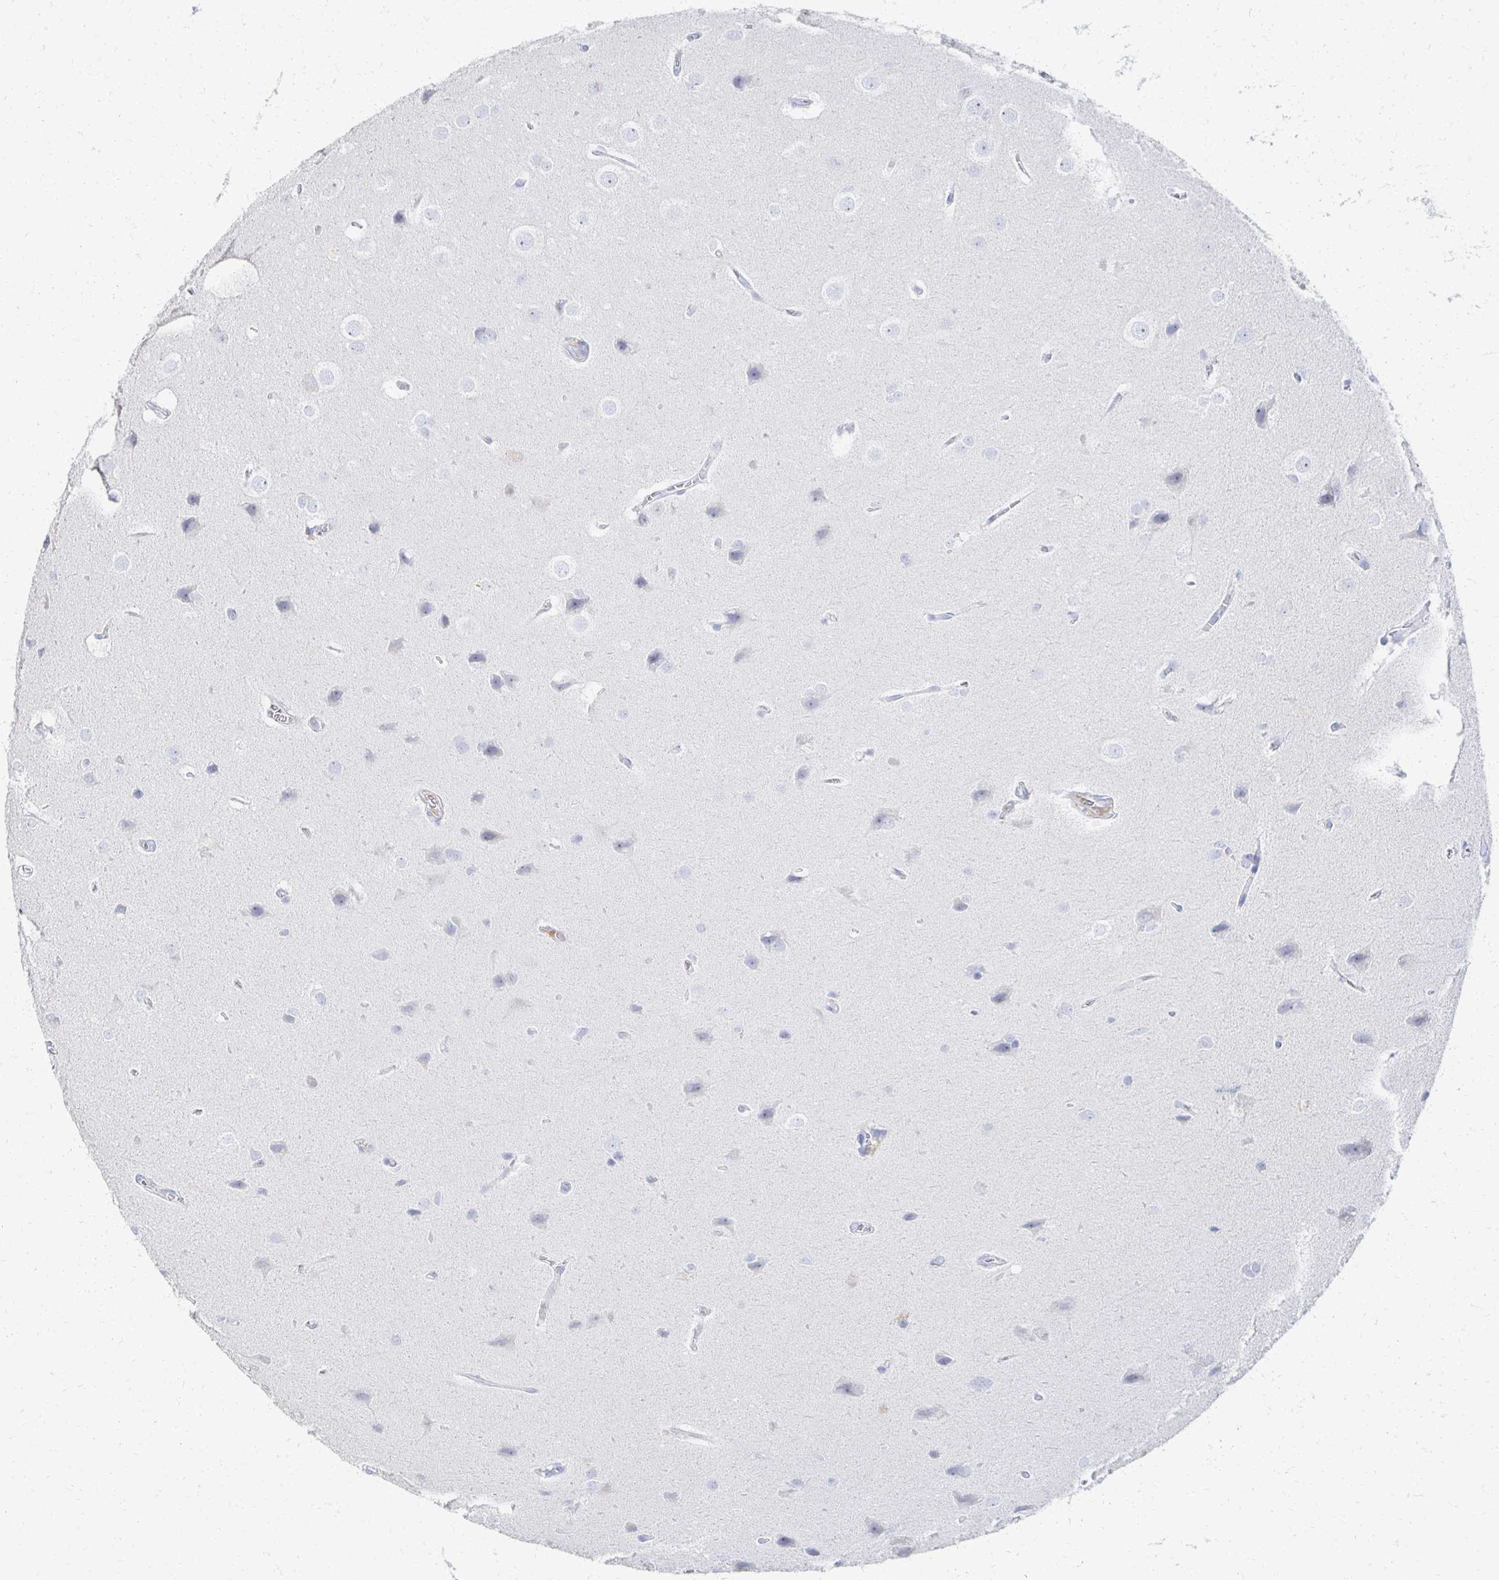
{"staining": {"intensity": "negative", "quantity": "none", "location": "none"}, "tissue": "glioma", "cell_type": "Tumor cells", "image_type": "cancer", "snomed": [{"axis": "morphology", "description": "Glioma, malignant, Low grade"}, {"axis": "topography", "description": "Brain"}], "caption": "Micrograph shows no significant protein staining in tumor cells of malignant low-grade glioma.", "gene": "PRR20A", "patient": {"sex": "female", "age": 34}}